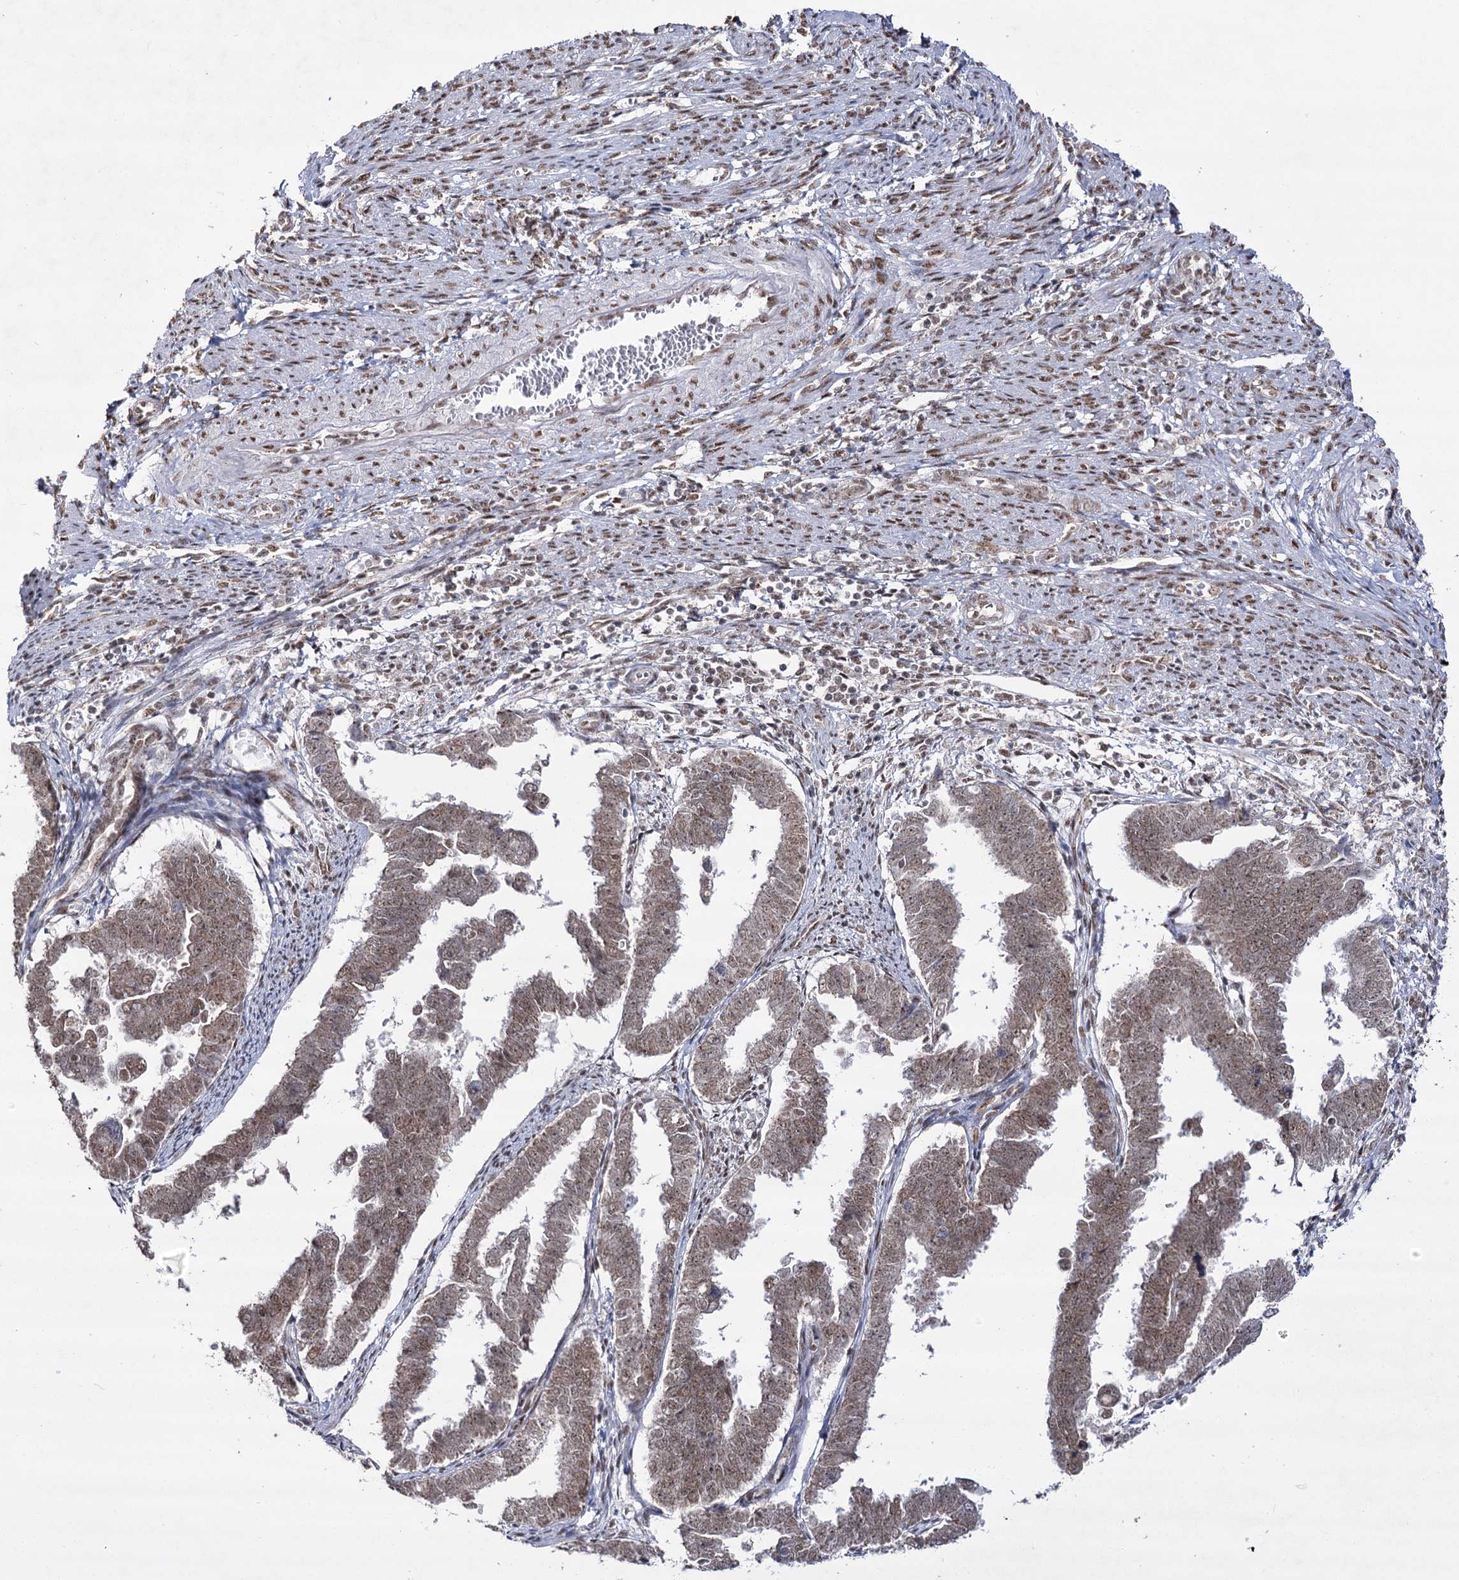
{"staining": {"intensity": "moderate", "quantity": ">75%", "location": "cytoplasmic/membranous,nuclear"}, "tissue": "endometrial cancer", "cell_type": "Tumor cells", "image_type": "cancer", "snomed": [{"axis": "morphology", "description": "Adenocarcinoma, NOS"}, {"axis": "topography", "description": "Endometrium"}], "caption": "A high-resolution micrograph shows IHC staining of endometrial cancer, which shows moderate cytoplasmic/membranous and nuclear staining in approximately >75% of tumor cells. (Brightfield microscopy of DAB IHC at high magnification).", "gene": "VGLL4", "patient": {"sex": "female", "age": 75}}